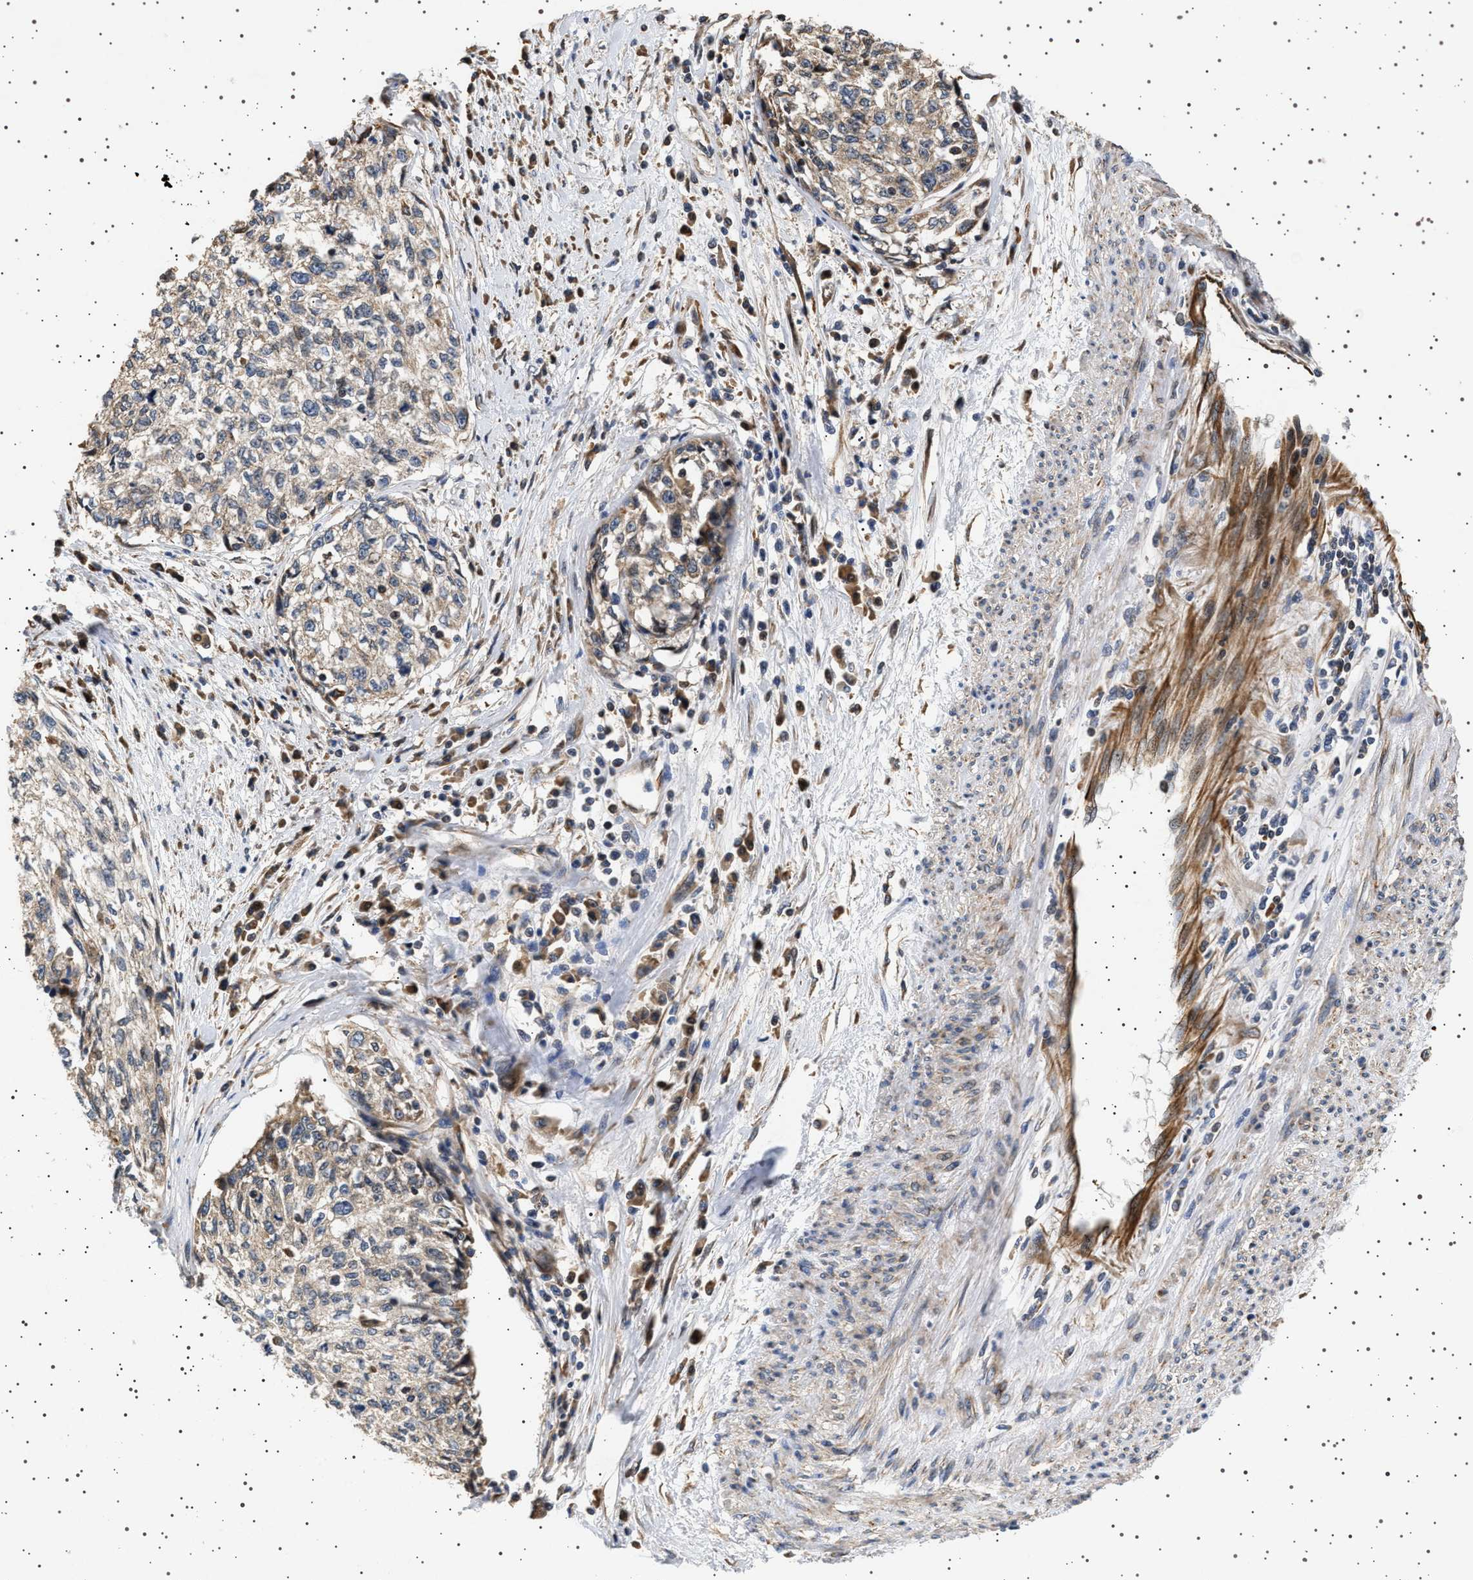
{"staining": {"intensity": "weak", "quantity": "<25%", "location": "cytoplasmic/membranous"}, "tissue": "cervical cancer", "cell_type": "Tumor cells", "image_type": "cancer", "snomed": [{"axis": "morphology", "description": "Squamous cell carcinoma, NOS"}, {"axis": "topography", "description": "Cervix"}], "caption": "There is no significant positivity in tumor cells of cervical cancer.", "gene": "TRUB2", "patient": {"sex": "female", "age": 57}}